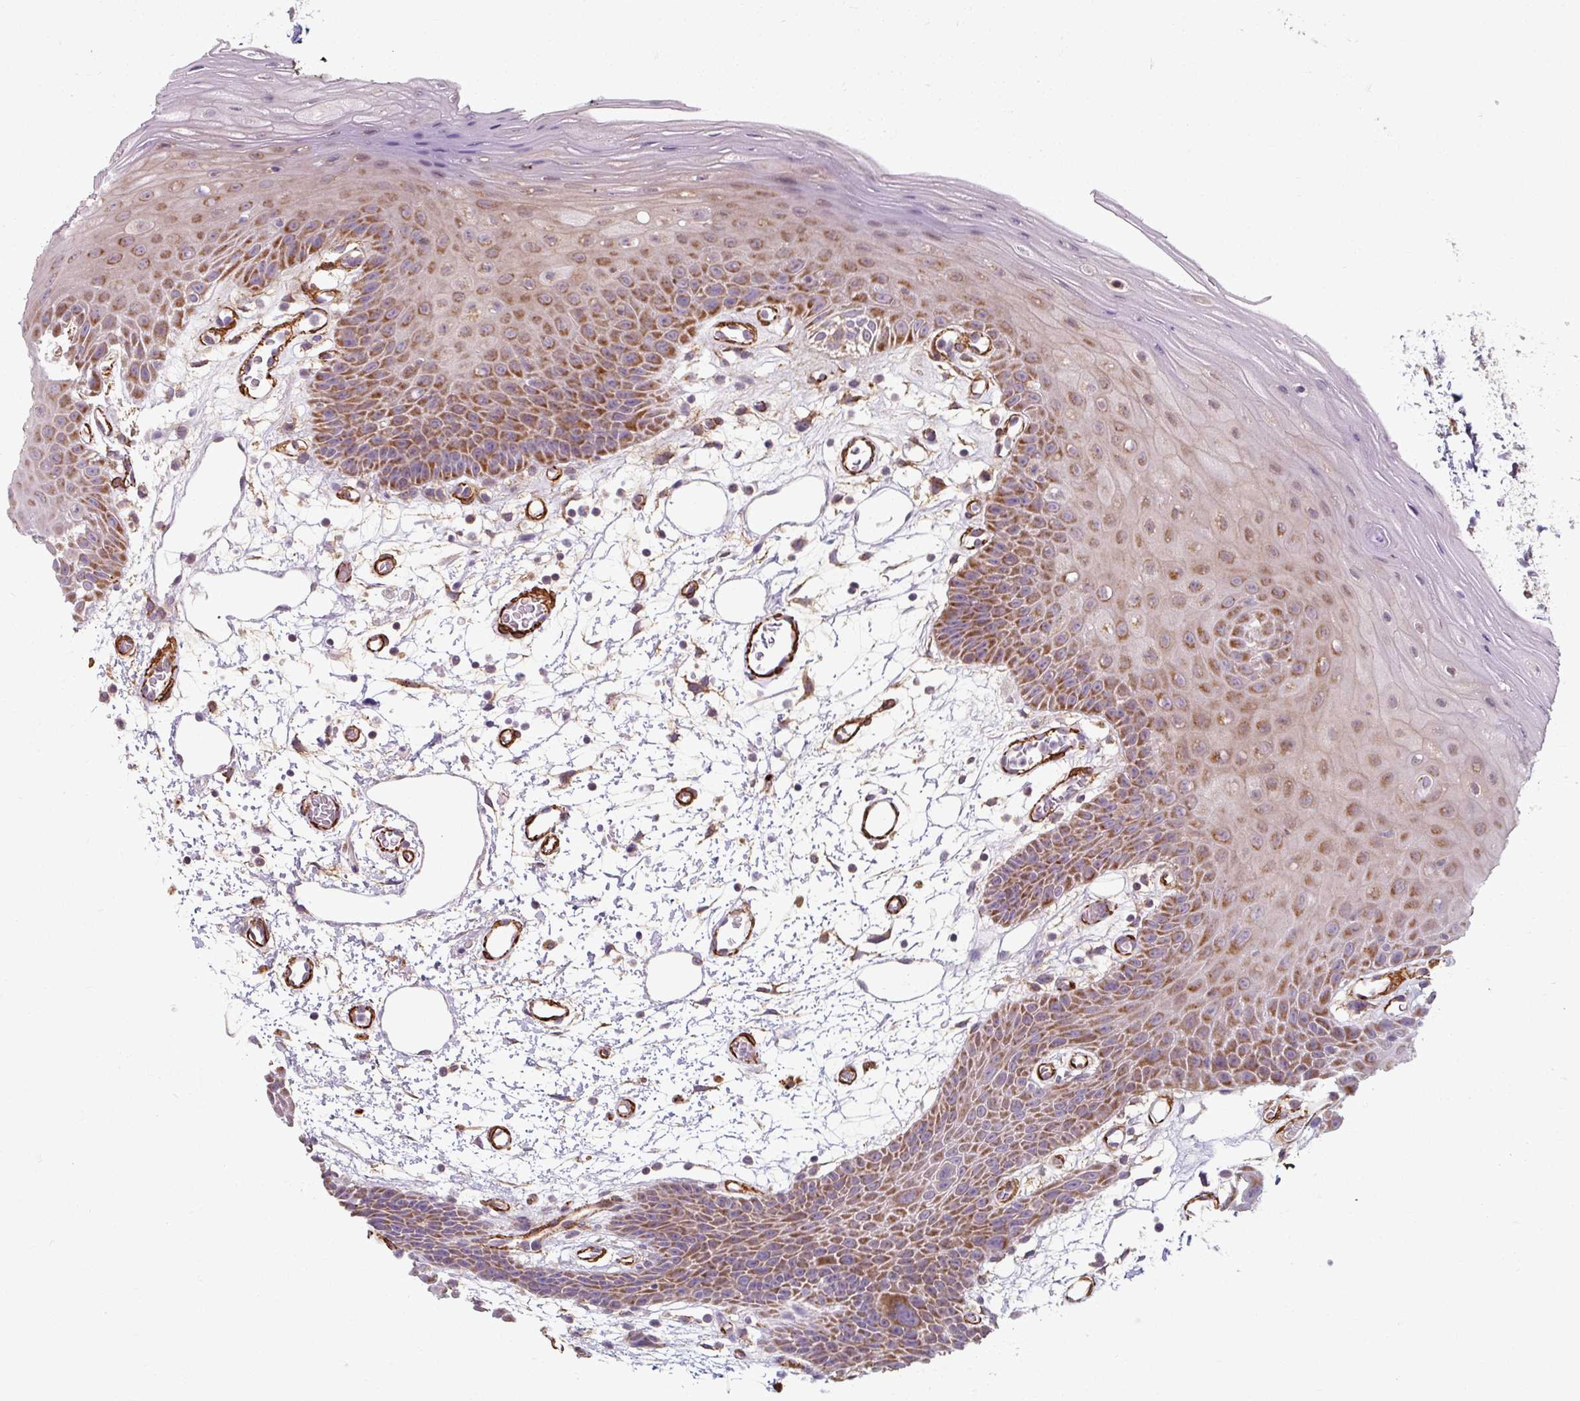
{"staining": {"intensity": "moderate", "quantity": "25%-75%", "location": "cytoplasmic/membranous"}, "tissue": "oral mucosa", "cell_type": "Squamous epithelial cells", "image_type": "normal", "snomed": [{"axis": "morphology", "description": "Normal tissue, NOS"}, {"axis": "topography", "description": "Oral tissue"}], "caption": "Immunohistochemistry (IHC) histopathology image of normal human oral mucosa stained for a protein (brown), which shows medium levels of moderate cytoplasmic/membranous positivity in approximately 25%-75% of squamous epithelial cells.", "gene": "MRPS5", "patient": {"sex": "female", "age": 59}}